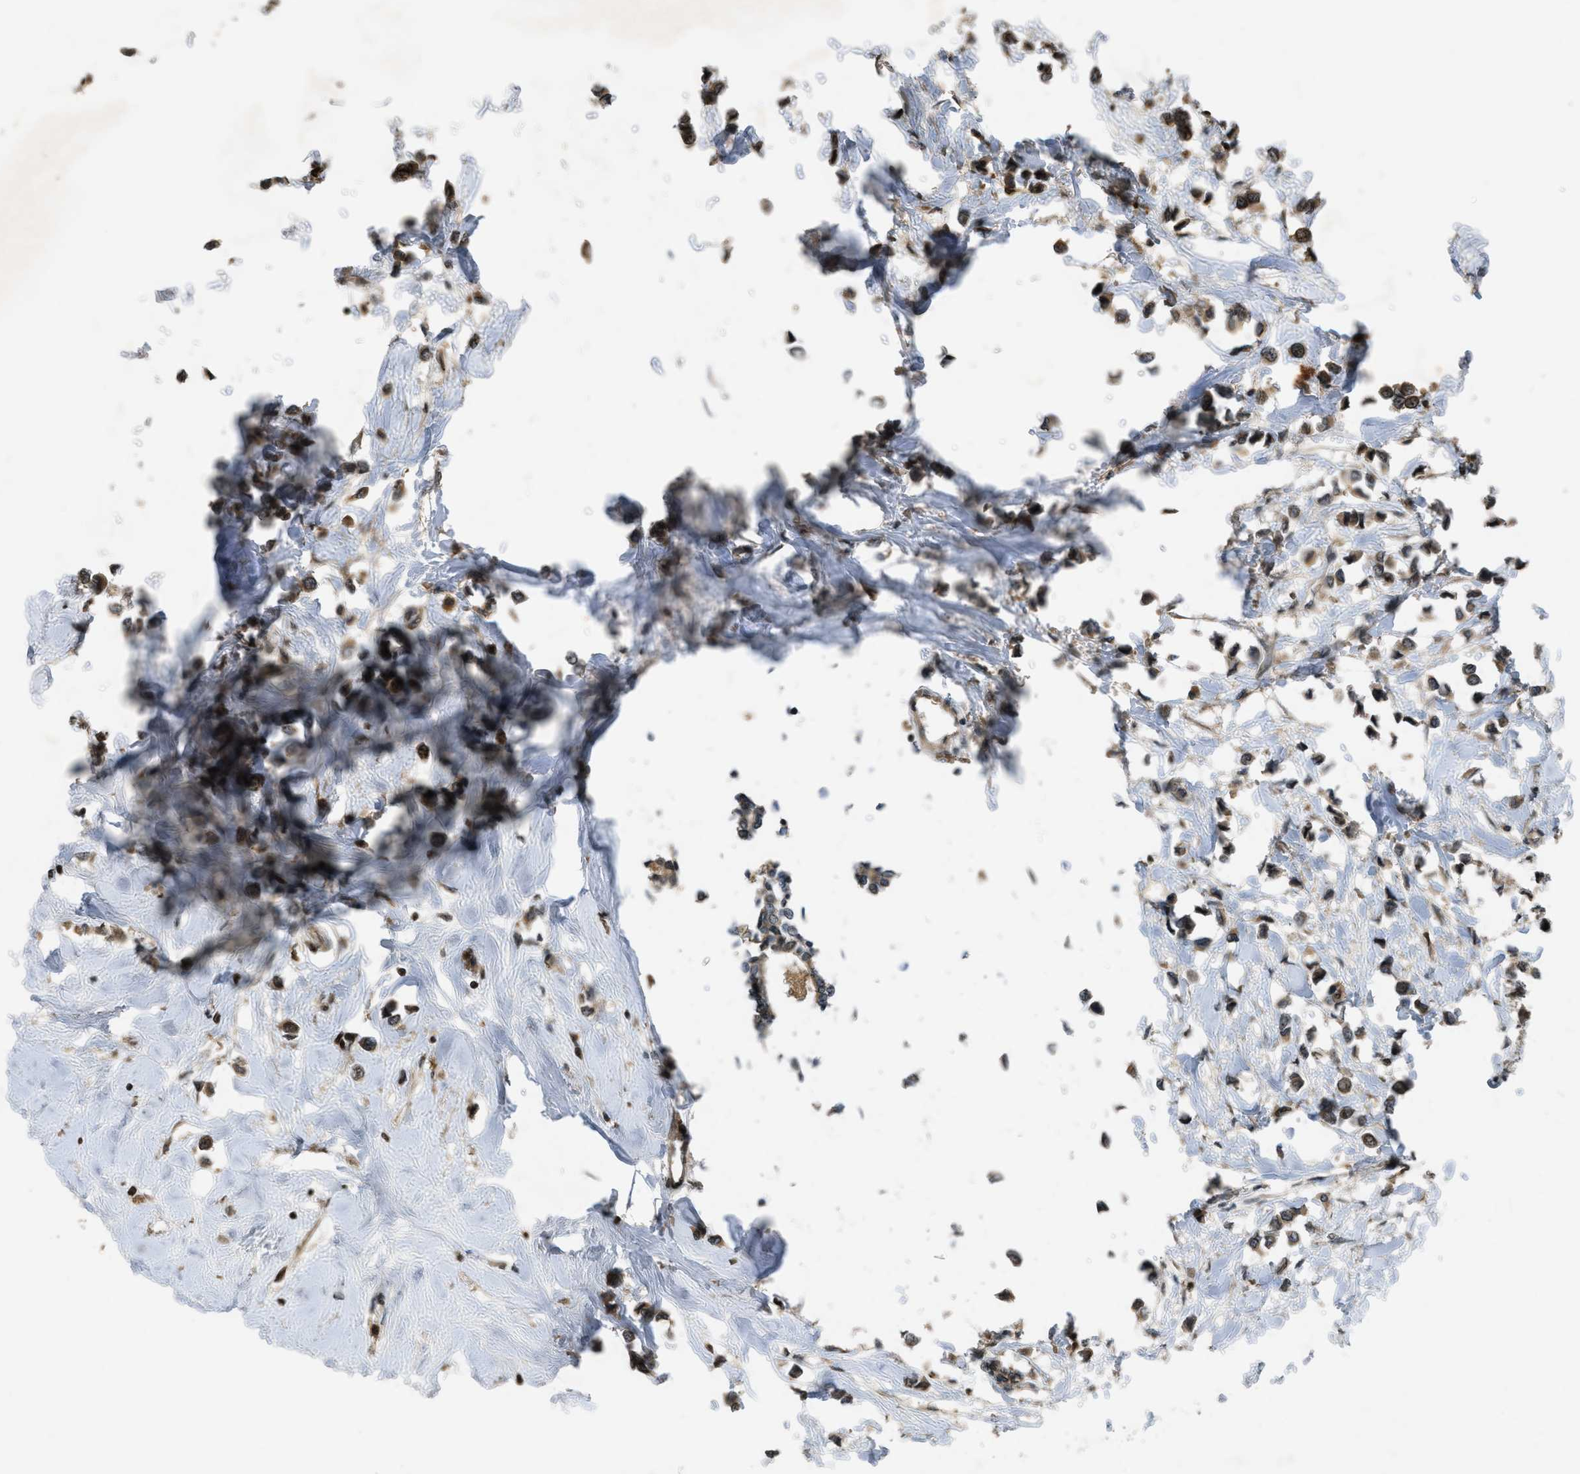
{"staining": {"intensity": "moderate", "quantity": ">75%", "location": "cytoplasmic/membranous"}, "tissue": "breast cancer", "cell_type": "Tumor cells", "image_type": "cancer", "snomed": [{"axis": "morphology", "description": "Lobular carcinoma"}, {"axis": "topography", "description": "Breast"}], "caption": "Immunohistochemistry (IHC) of lobular carcinoma (breast) demonstrates medium levels of moderate cytoplasmic/membranous expression in approximately >75% of tumor cells.", "gene": "ATG7", "patient": {"sex": "female", "age": 51}}